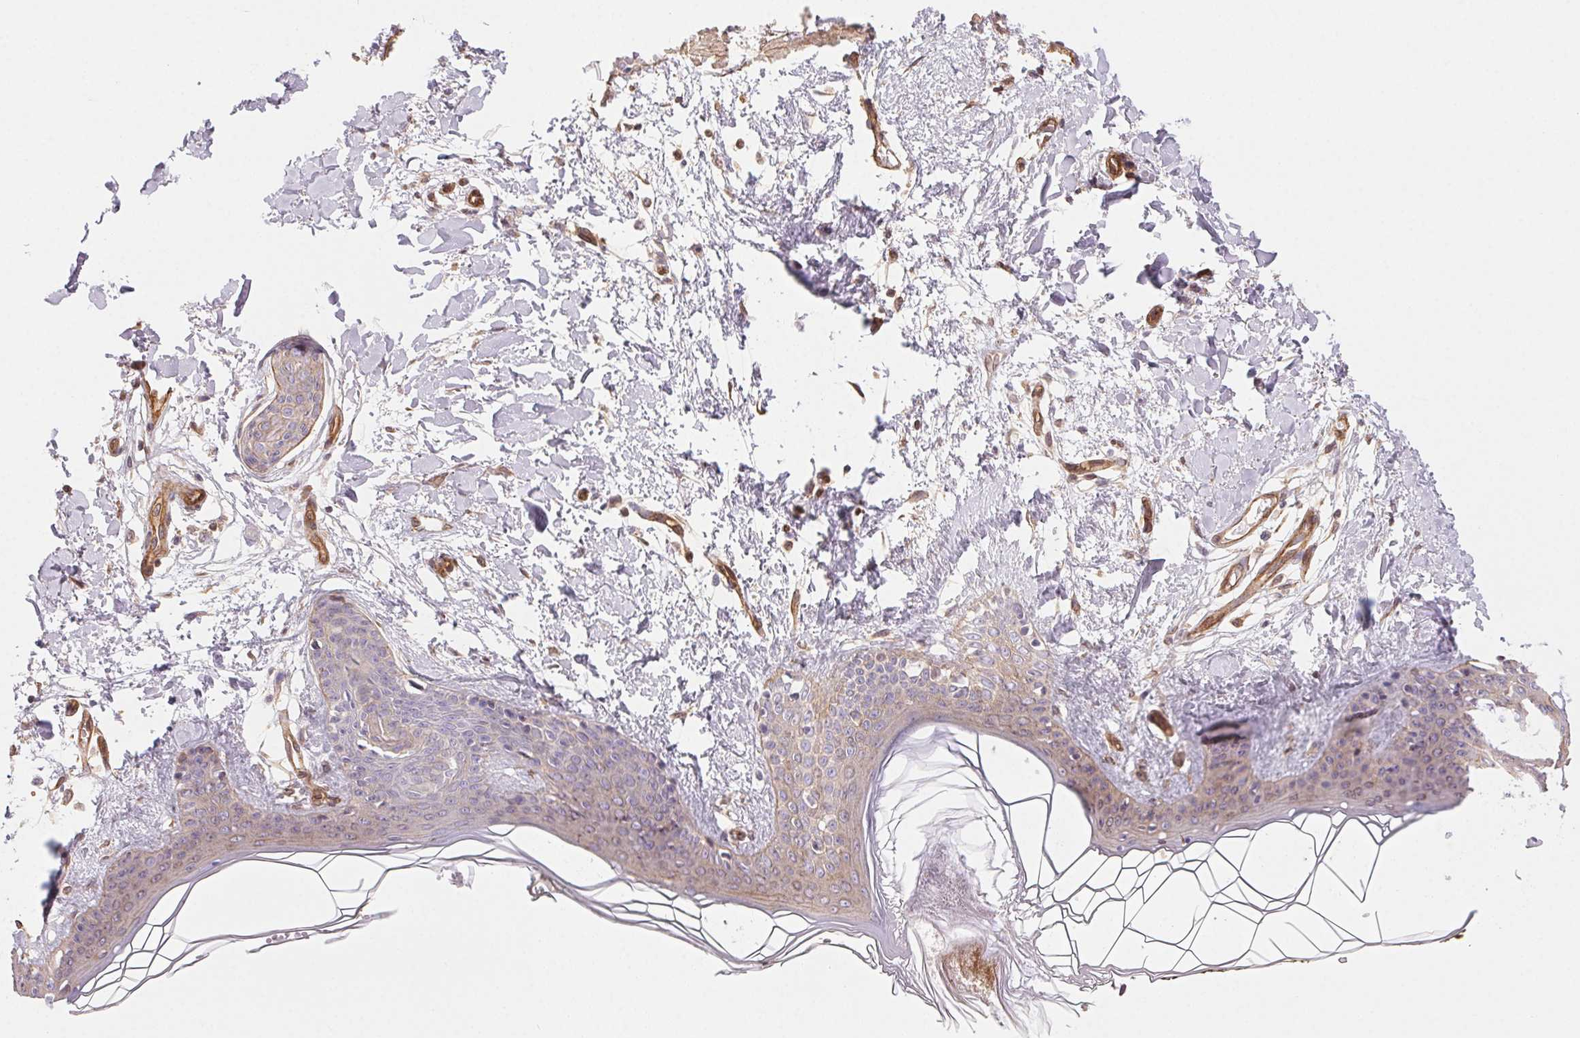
{"staining": {"intensity": "negative", "quantity": "none", "location": "none"}, "tissue": "skin", "cell_type": "Fibroblasts", "image_type": "normal", "snomed": [{"axis": "morphology", "description": "Normal tissue, NOS"}, {"axis": "topography", "description": "Skin"}], "caption": "IHC of benign human skin exhibits no positivity in fibroblasts.", "gene": "PLA2G4F", "patient": {"sex": "female", "age": 34}}